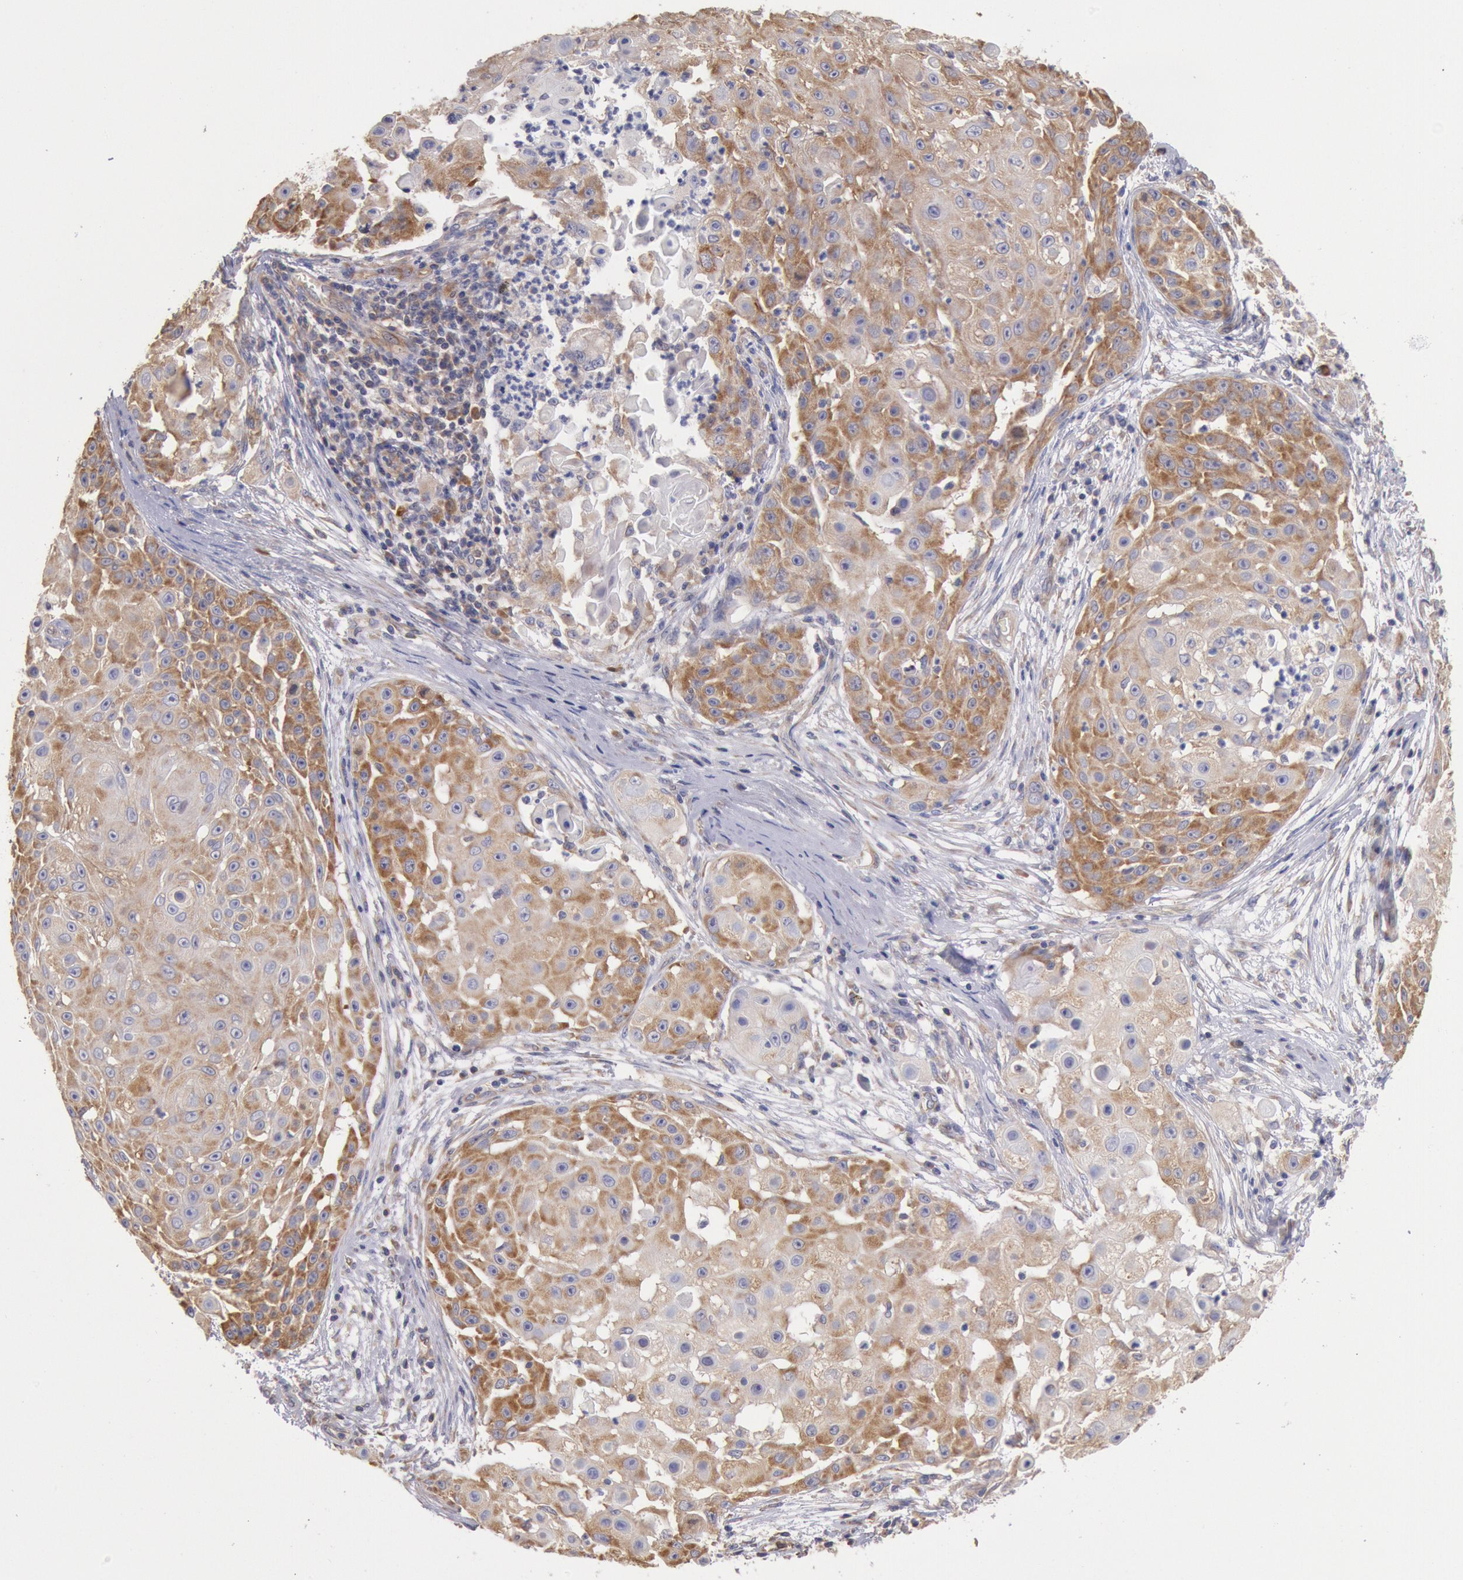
{"staining": {"intensity": "moderate", "quantity": ">75%", "location": "cytoplasmic/membranous"}, "tissue": "skin cancer", "cell_type": "Tumor cells", "image_type": "cancer", "snomed": [{"axis": "morphology", "description": "Squamous cell carcinoma, NOS"}, {"axis": "topography", "description": "Skin"}], "caption": "A photomicrograph of squamous cell carcinoma (skin) stained for a protein shows moderate cytoplasmic/membranous brown staining in tumor cells.", "gene": "DRG1", "patient": {"sex": "female", "age": 57}}